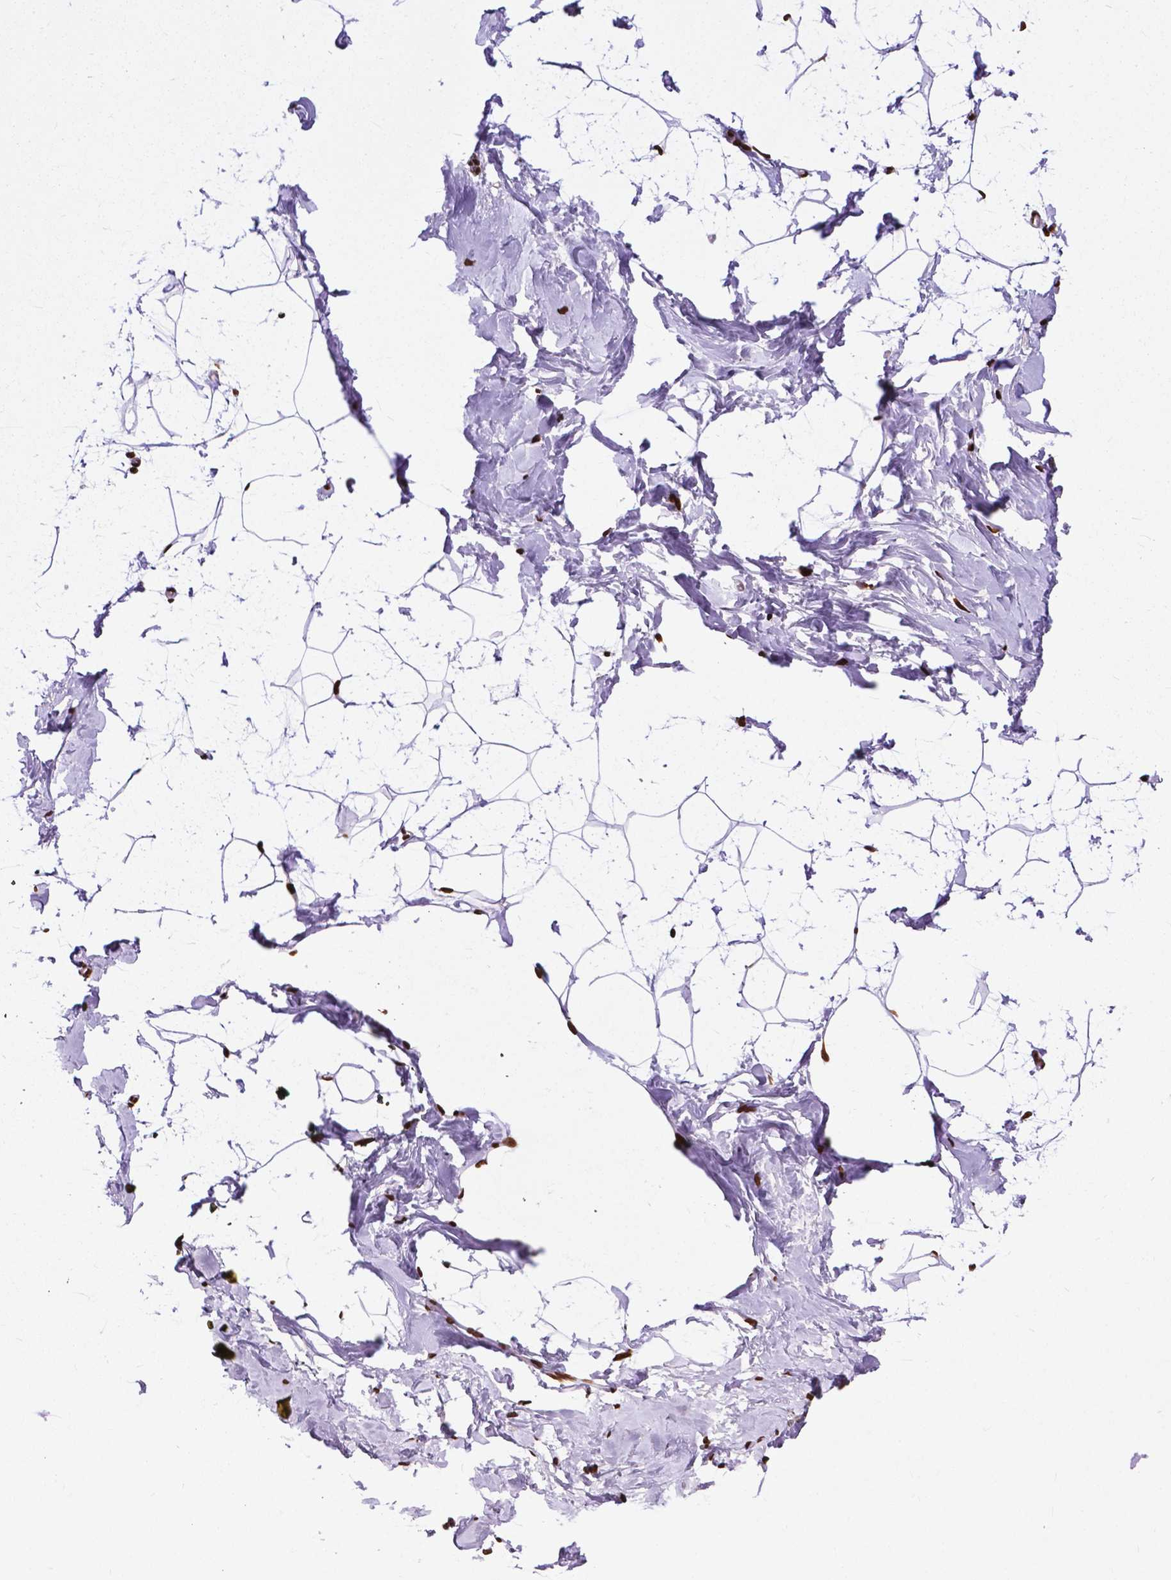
{"staining": {"intensity": "strong", "quantity": "<25%", "location": "nuclear"}, "tissue": "breast", "cell_type": "Adipocytes", "image_type": "normal", "snomed": [{"axis": "morphology", "description": "Normal tissue, NOS"}, {"axis": "topography", "description": "Breast"}], "caption": "Breast stained with DAB immunohistochemistry (IHC) demonstrates medium levels of strong nuclear staining in about <25% of adipocytes. The protein is stained brown, and the nuclei are stained in blue (DAB IHC with brightfield microscopy, high magnification).", "gene": "SMIM5", "patient": {"sex": "female", "age": 32}}